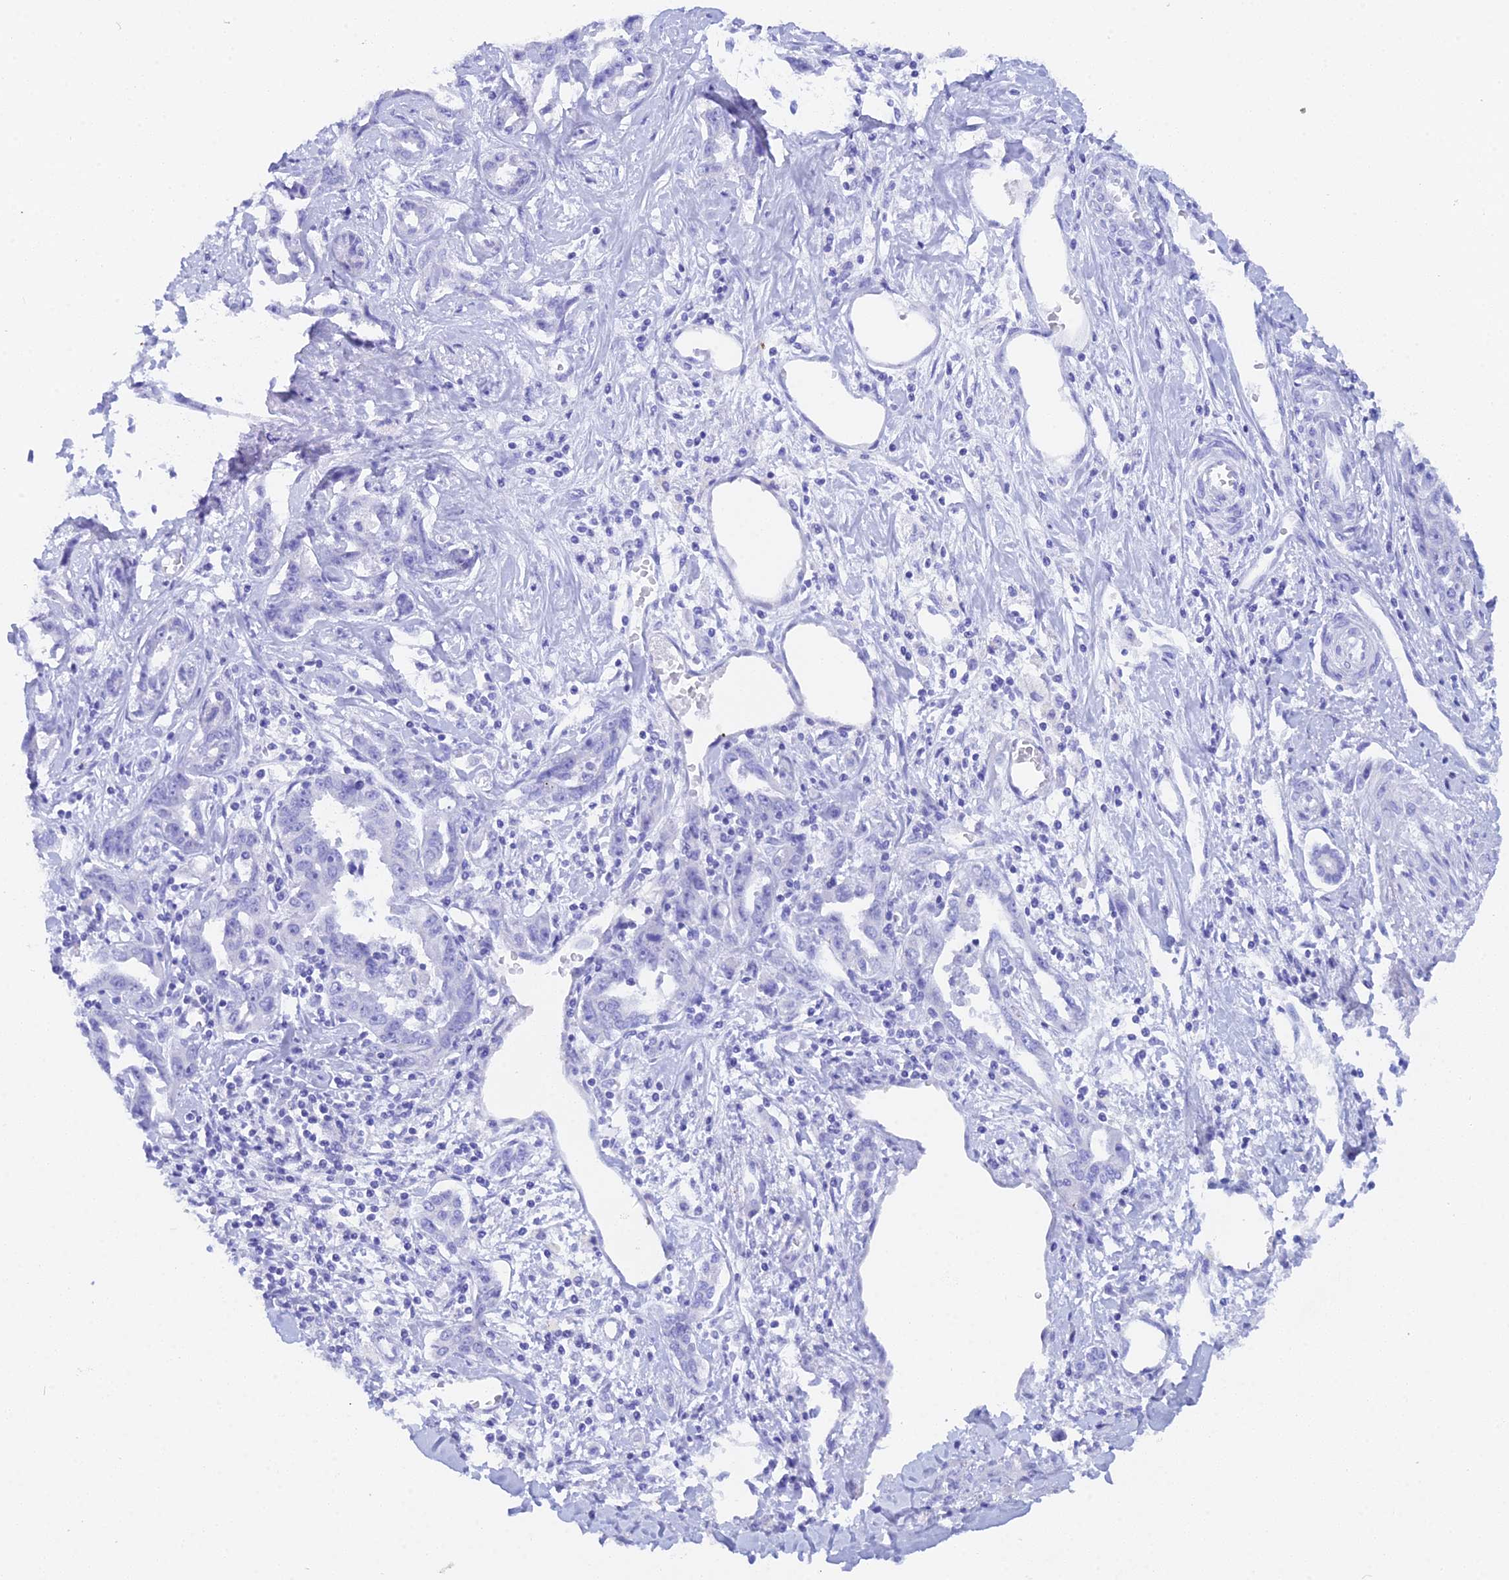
{"staining": {"intensity": "negative", "quantity": "none", "location": "none"}, "tissue": "liver cancer", "cell_type": "Tumor cells", "image_type": "cancer", "snomed": [{"axis": "morphology", "description": "Cholangiocarcinoma"}, {"axis": "topography", "description": "Liver"}], "caption": "This is an immunohistochemistry photomicrograph of human liver cholangiocarcinoma. There is no expression in tumor cells.", "gene": "REG1A", "patient": {"sex": "male", "age": 59}}